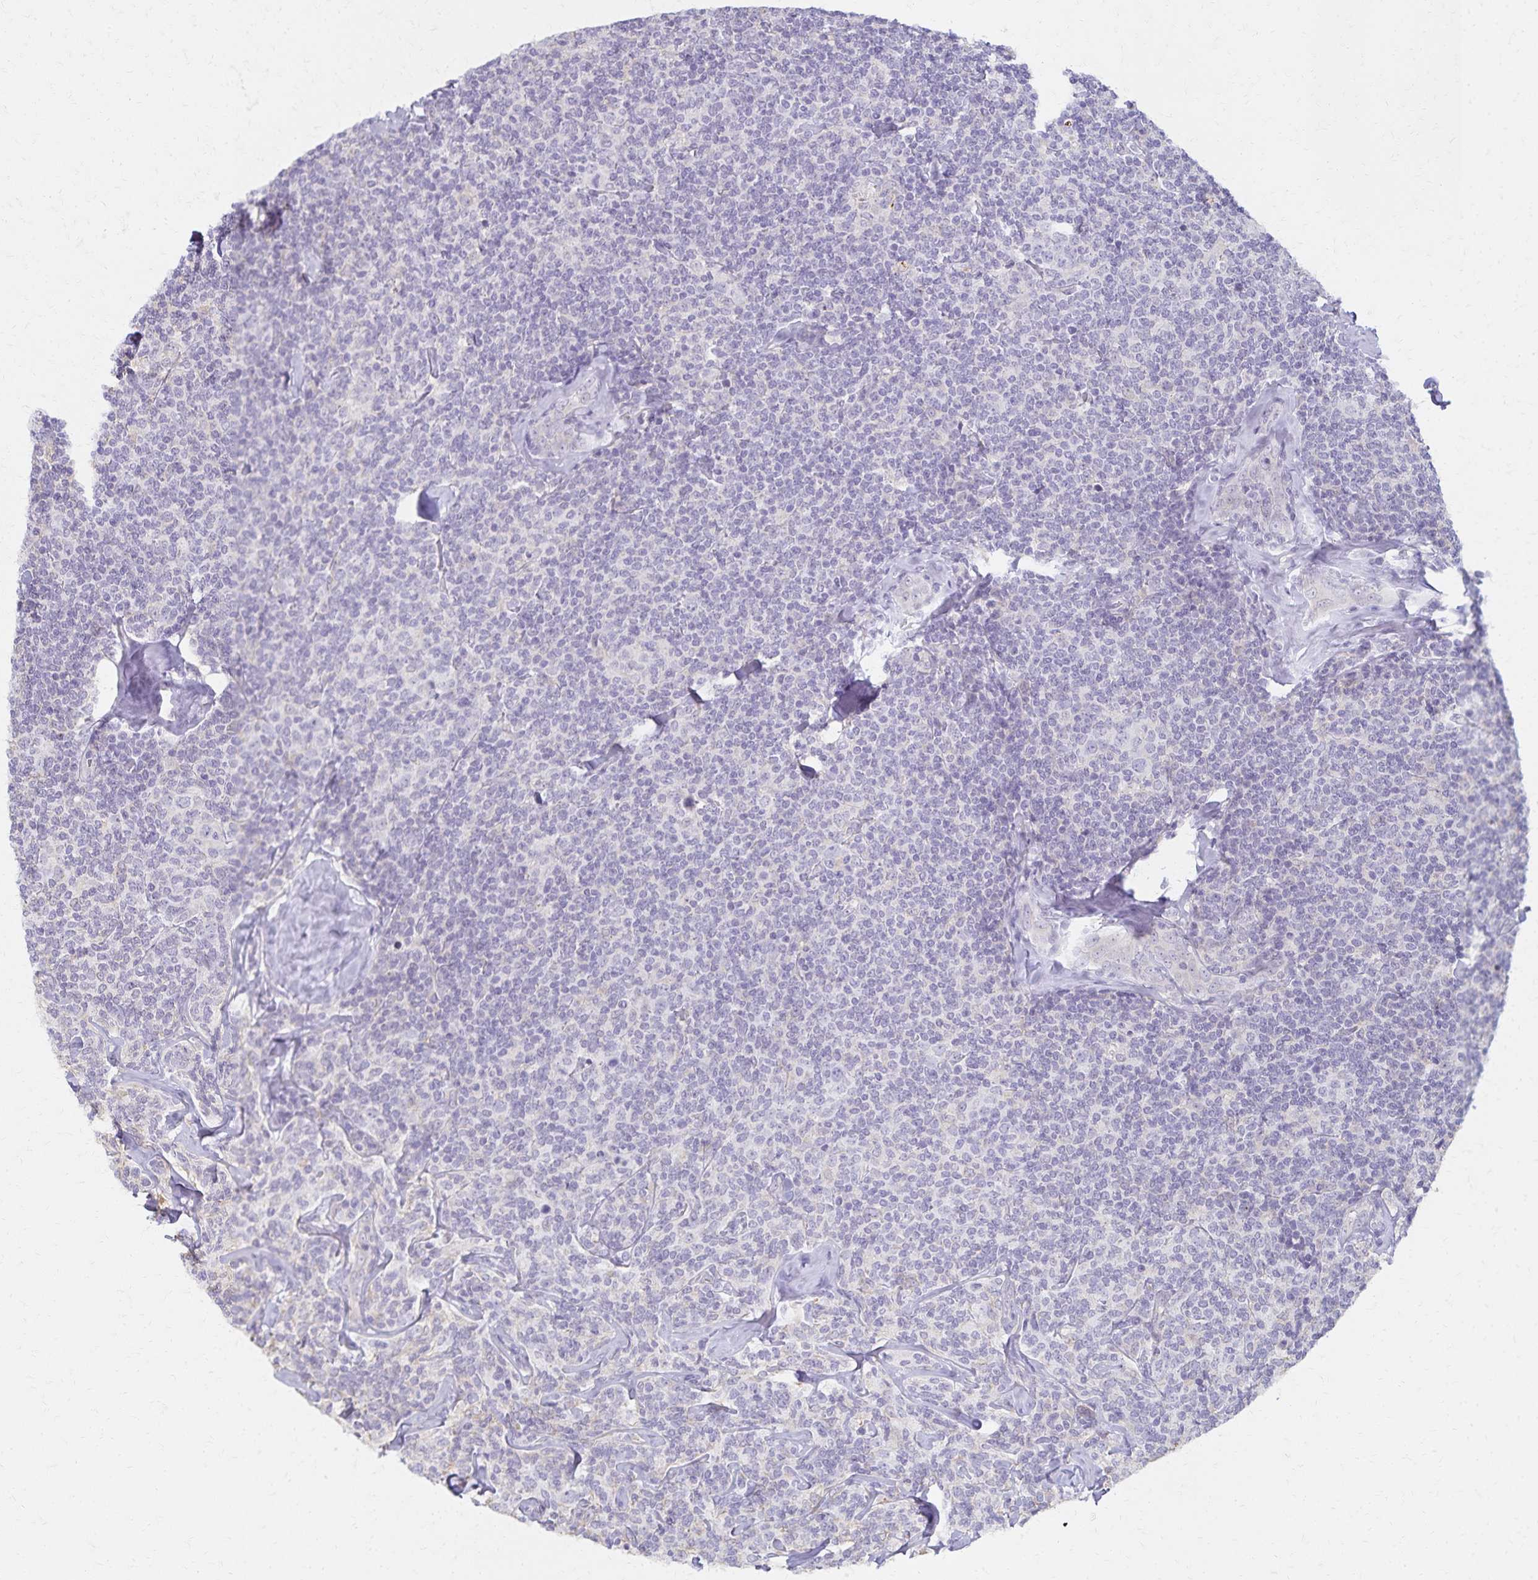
{"staining": {"intensity": "negative", "quantity": "none", "location": "none"}, "tissue": "lymphoma", "cell_type": "Tumor cells", "image_type": "cancer", "snomed": [{"axis": "morphology", "description": "Malignant lymphoma, non-Hodgkin's type, Low grade"}, {"axis": "topography", "description": "Lymph node"}], "caption": "Photomicrograph shows no protein staining in tumor cells of malignant lymphoma, non-Hodgkin's type (low-grade) tissue. (DAB immunohistochemistry (IHC) visualized using brightfield microscopy, high magnification).", "gene": "KISS1", "patient": {"sex": "female", "age": 56}}